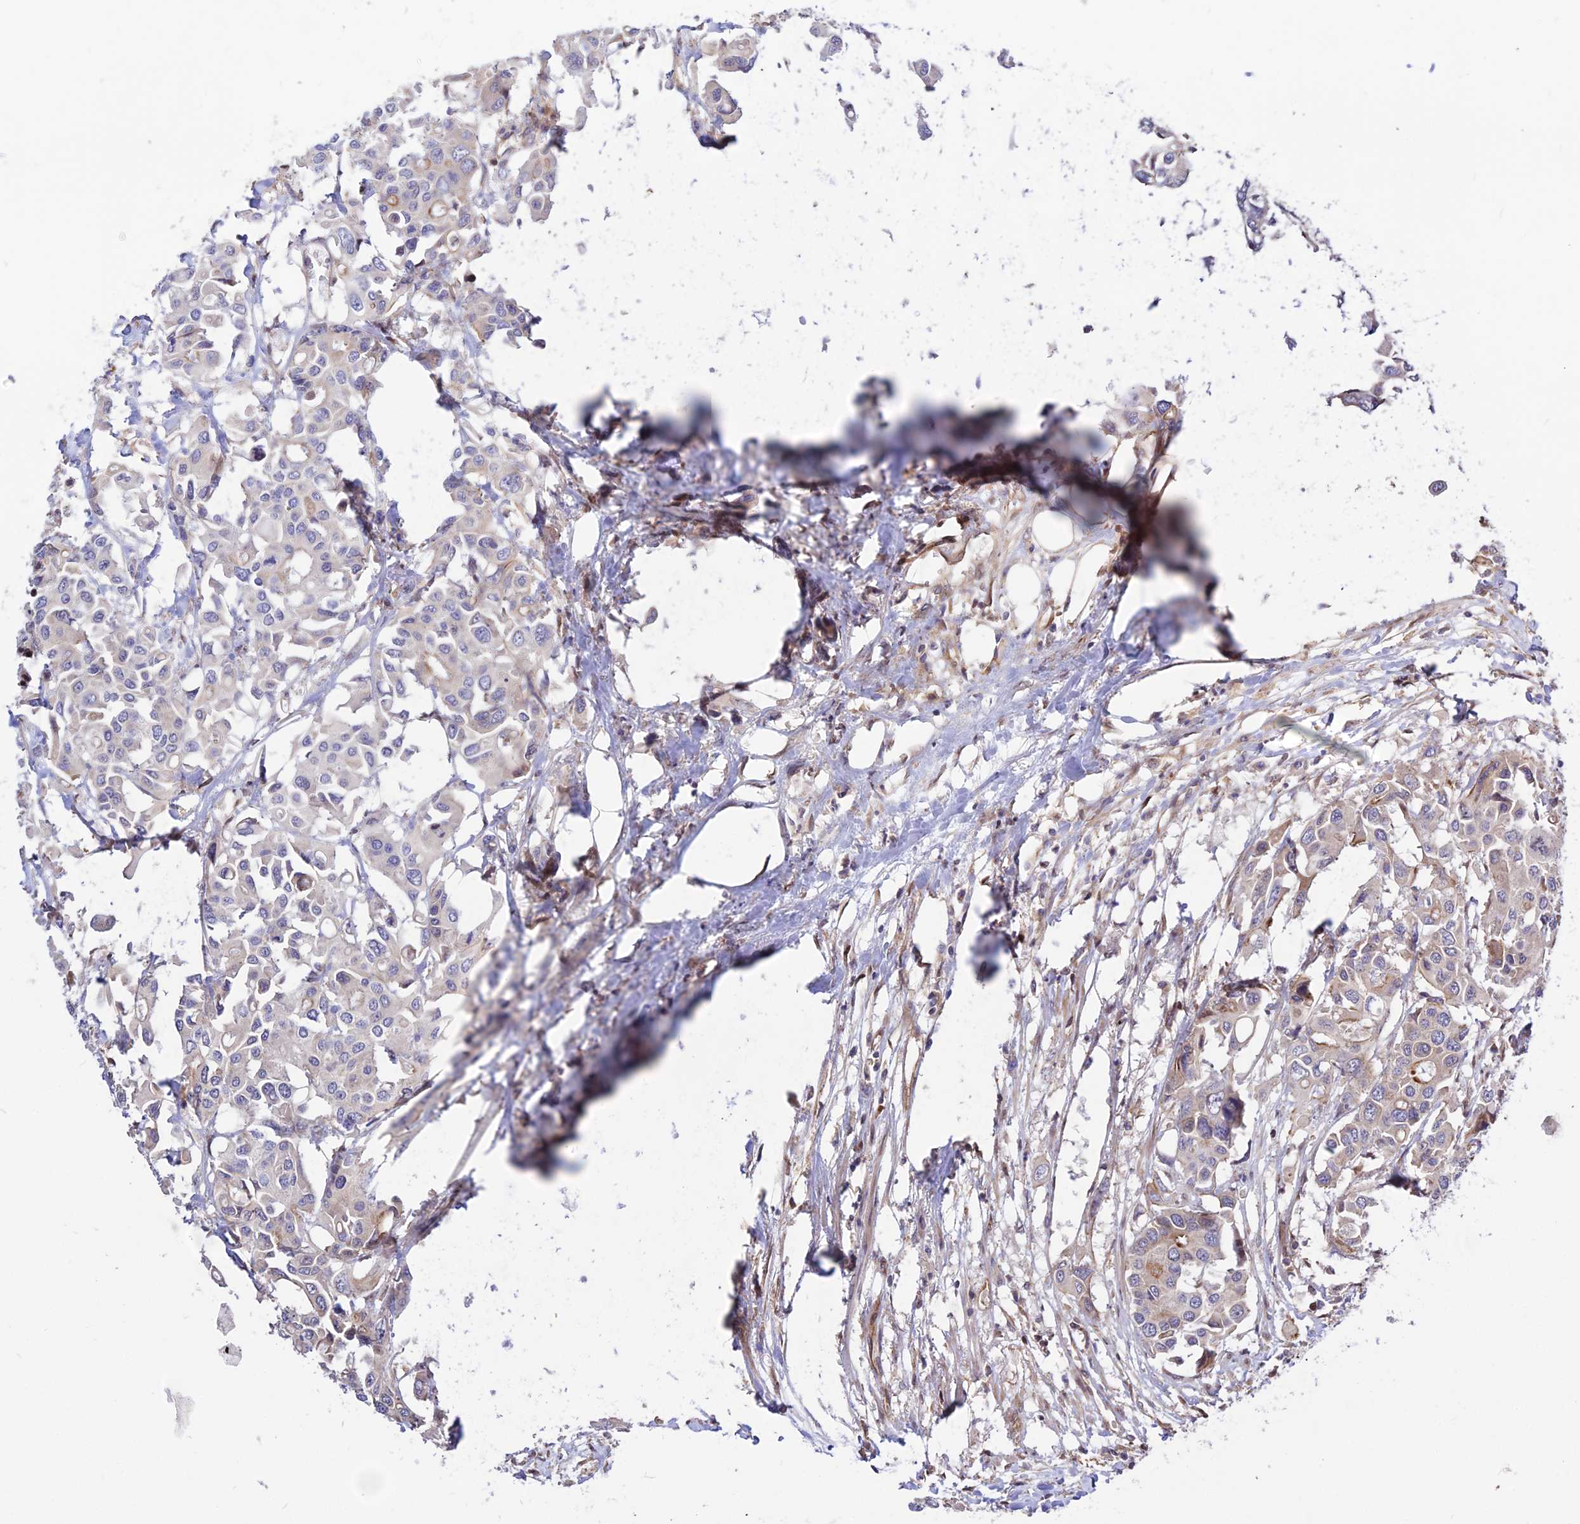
{"staining": {"intensity": "weak", "quantity": "<25%", "location": "cytoplasmic/membranous"}, "tissue": "colorectal cancer", "cell_type": "Tumor cells", "image_type": "cancer", "snomed": [{"axis": "morphology", "description": "Adenocarcinoma, NOS"}, {"axis": "topography", "description": "Colon"}], "caption": "Colorectal adenocarcinoma was stained to show a protein in brown. There is no significant expression in tumor cells. The staining was performed using DAB to visualize the protein expression in brown, while the nuclei were stained in blue with hematoxylin (Magnification: 20x).", "gene": "SMG6", "patient": {"sex": "male", "age": 77}}